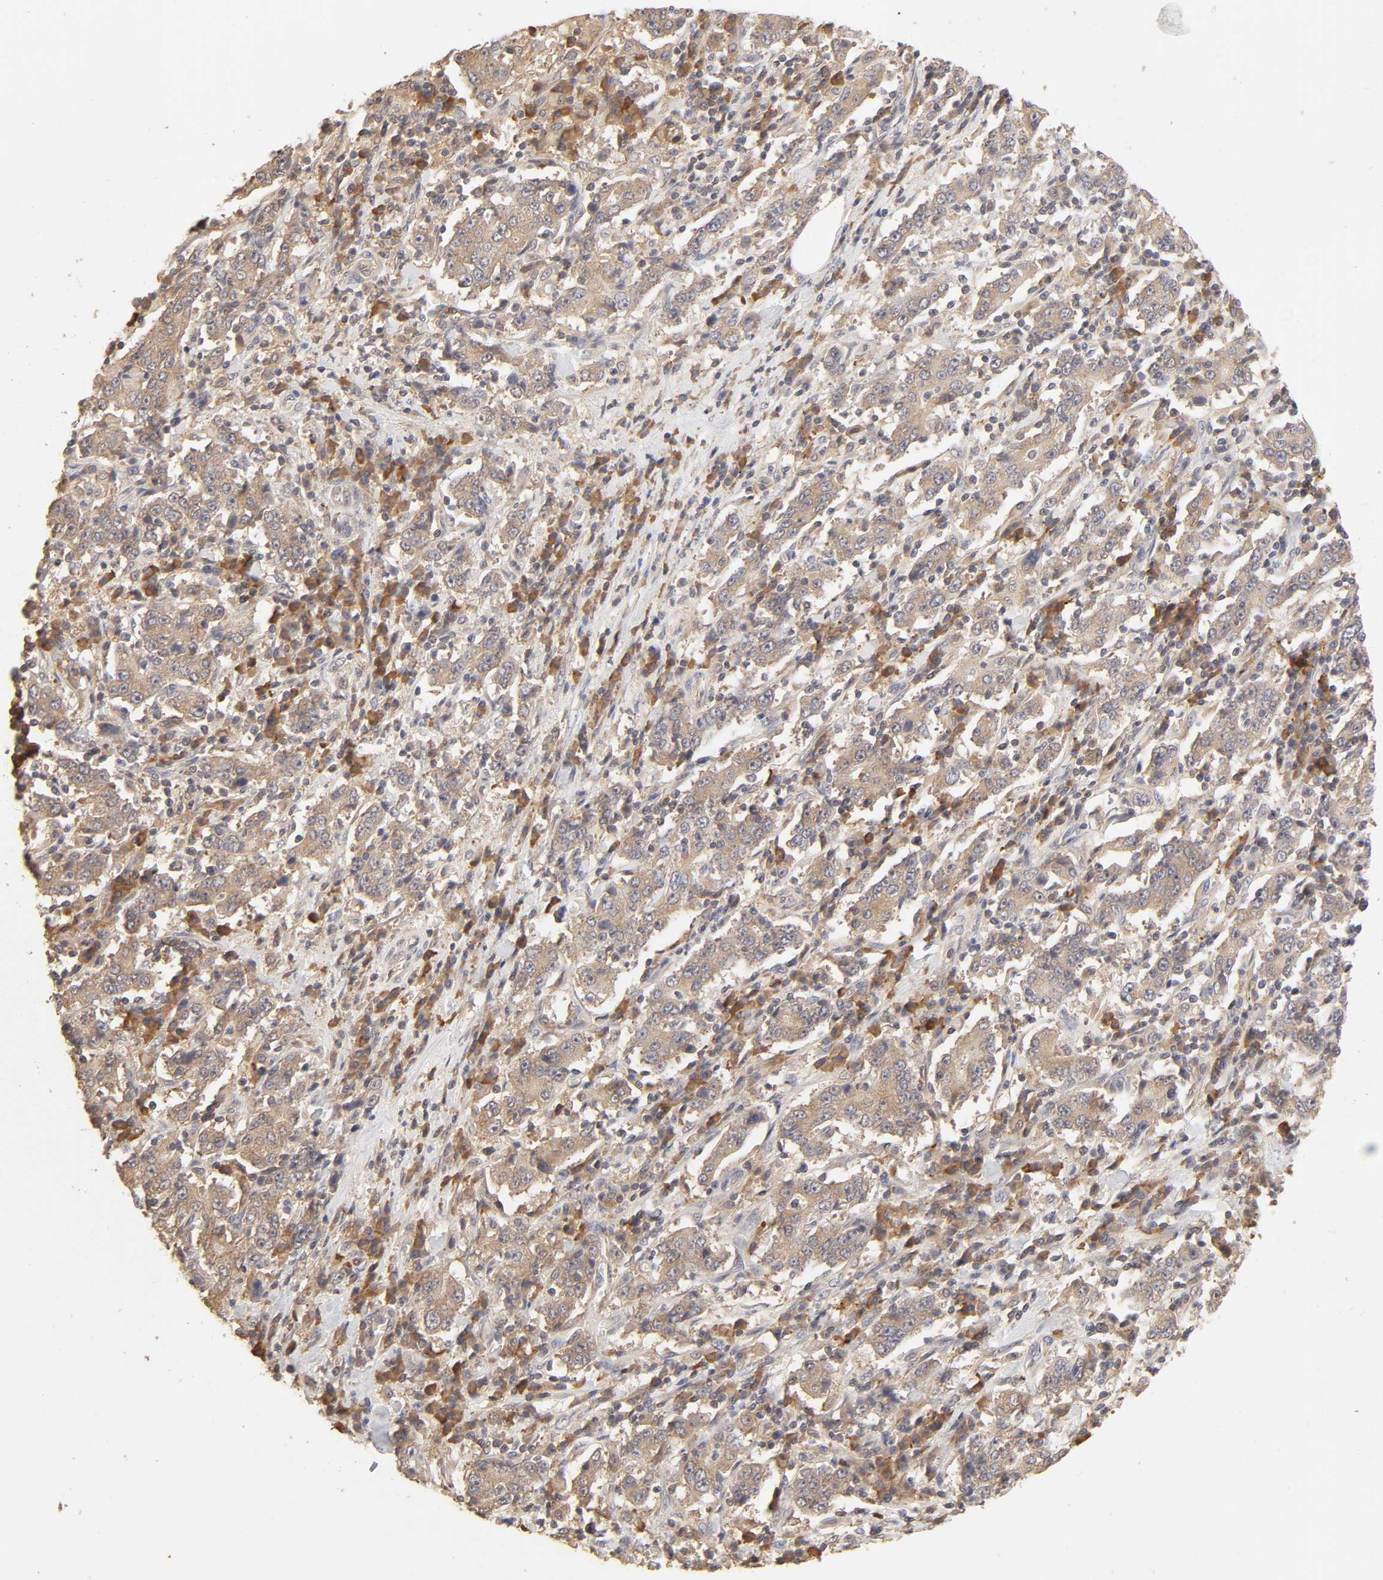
{"staining": {"intensity": "weak", "quantity": ">75%", "location": "cytoplasmic/membranous"}, "tissue": "stomach cancer", "cell_type": "Tumor cells", "image_type": "cancer", "snomed": [{"axis": "morphology", "description": "Normal tissue, NOS"}, {"axis": "morphology", "description": "Adenocarcinoma, NOS"}, {"axis": "topography", "description": "Stomach, upper"}, {"axis": "topography", "description": "Stomach"}], "caption": "Immunohistochemical staining of human stomach adenocarcinoma reveals low levels of weak cytoplasmic/membranous protein expression in approximately >75% of tumor cells.", "gene": "AP1G2", "patient": {"sex": "male", "age": 59}}